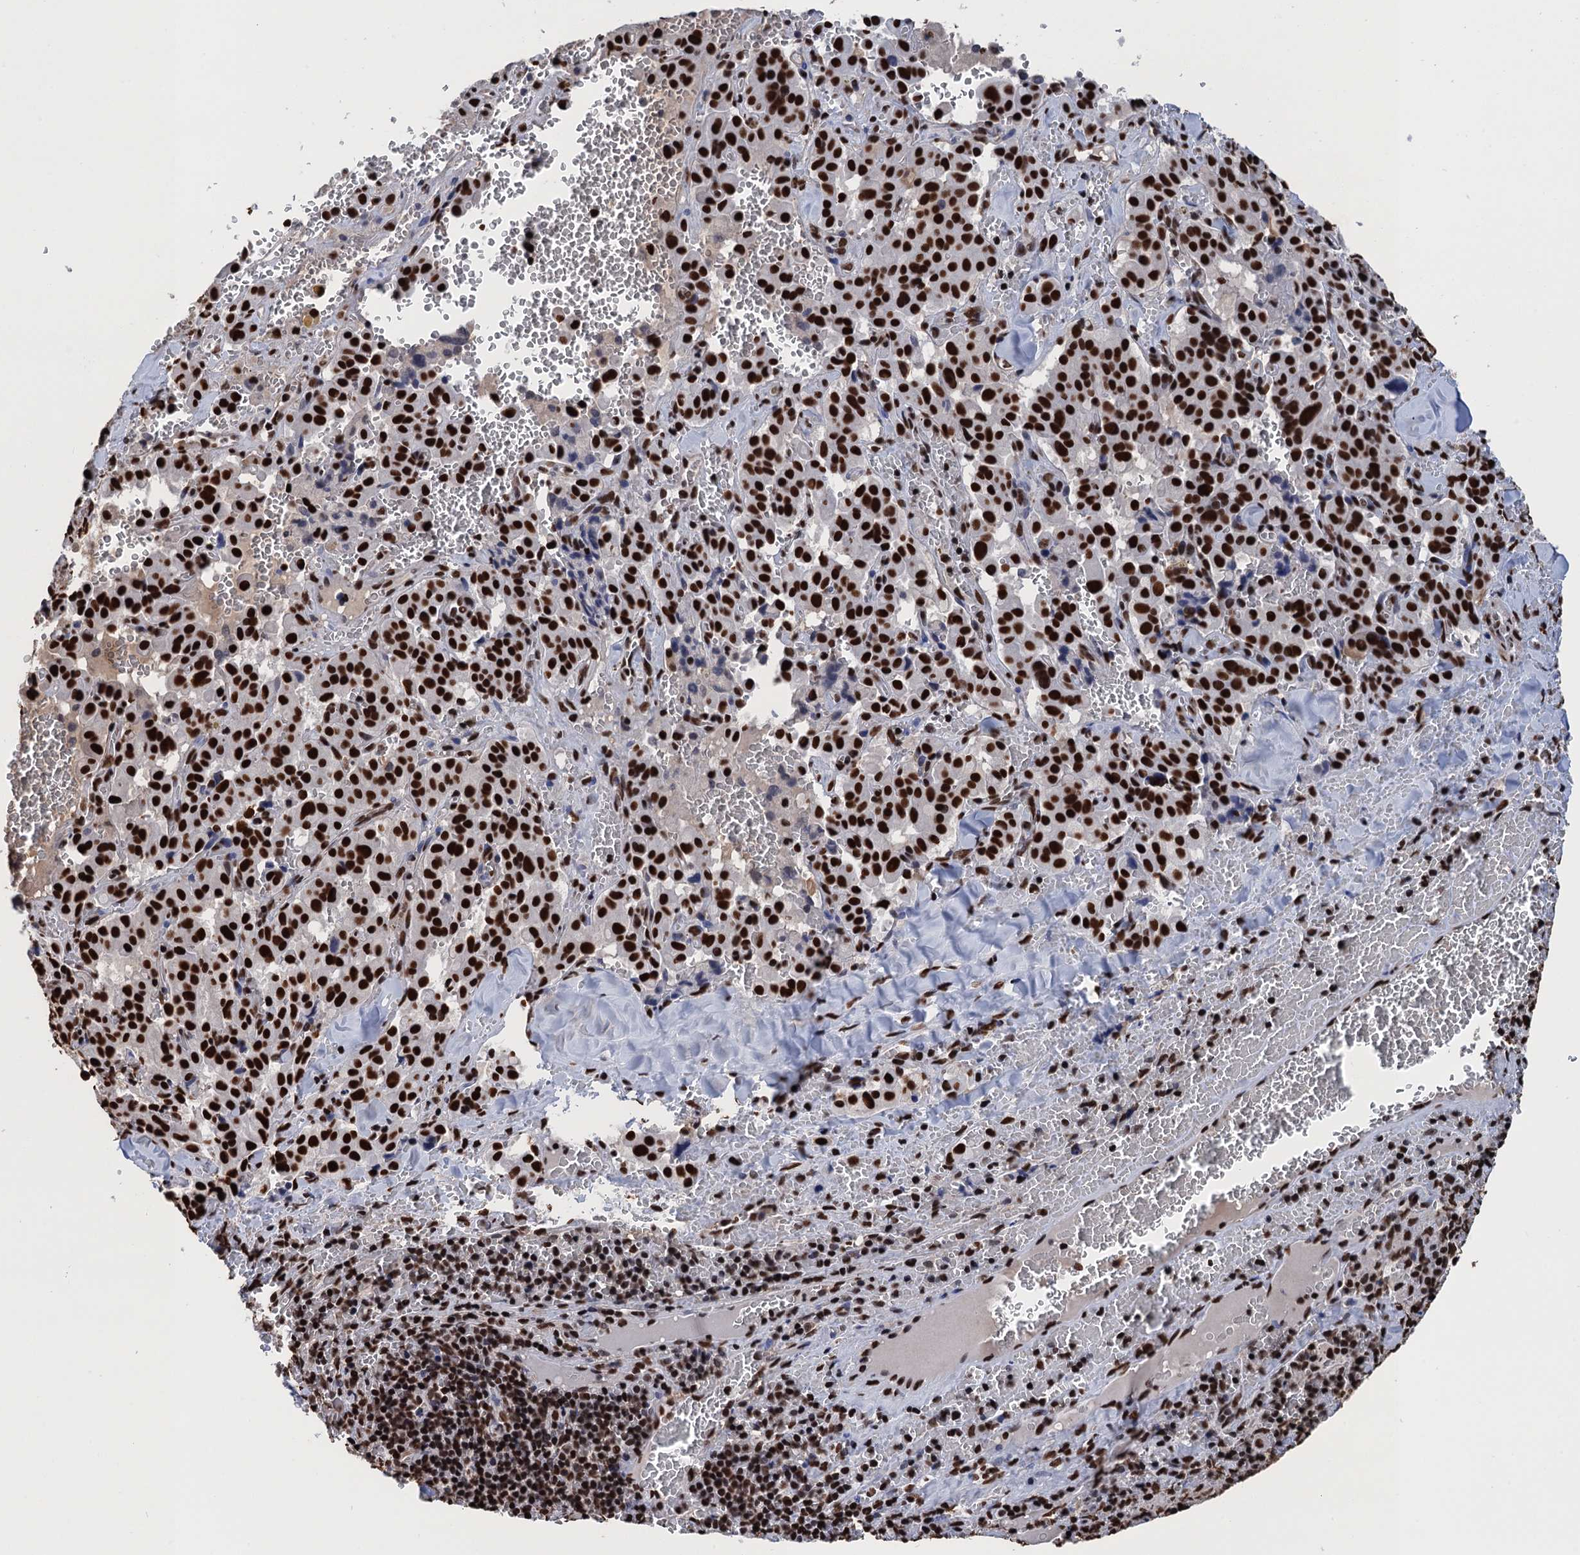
{"staining": {"intensity": "strong", "quantity": ">75%", "location": "nuclear"}, "tissue": "pancreatic cancer", "cell_type": "Tumor cells", "image_type": "cancer", "snomed": [{"axis": "morphology", "description": "Adenocarcinoma, NOS"}, {"axis": "topography", "description": "Pancreas"}], "caption": "Protein expression analysis of pancreatic cancer (adenocarcinoma) demonstrates strong nuclear positivity in approximately >75% of tumor cells.", "gene": "UBA2", "patient": {"sex": "male", "age": 65}}